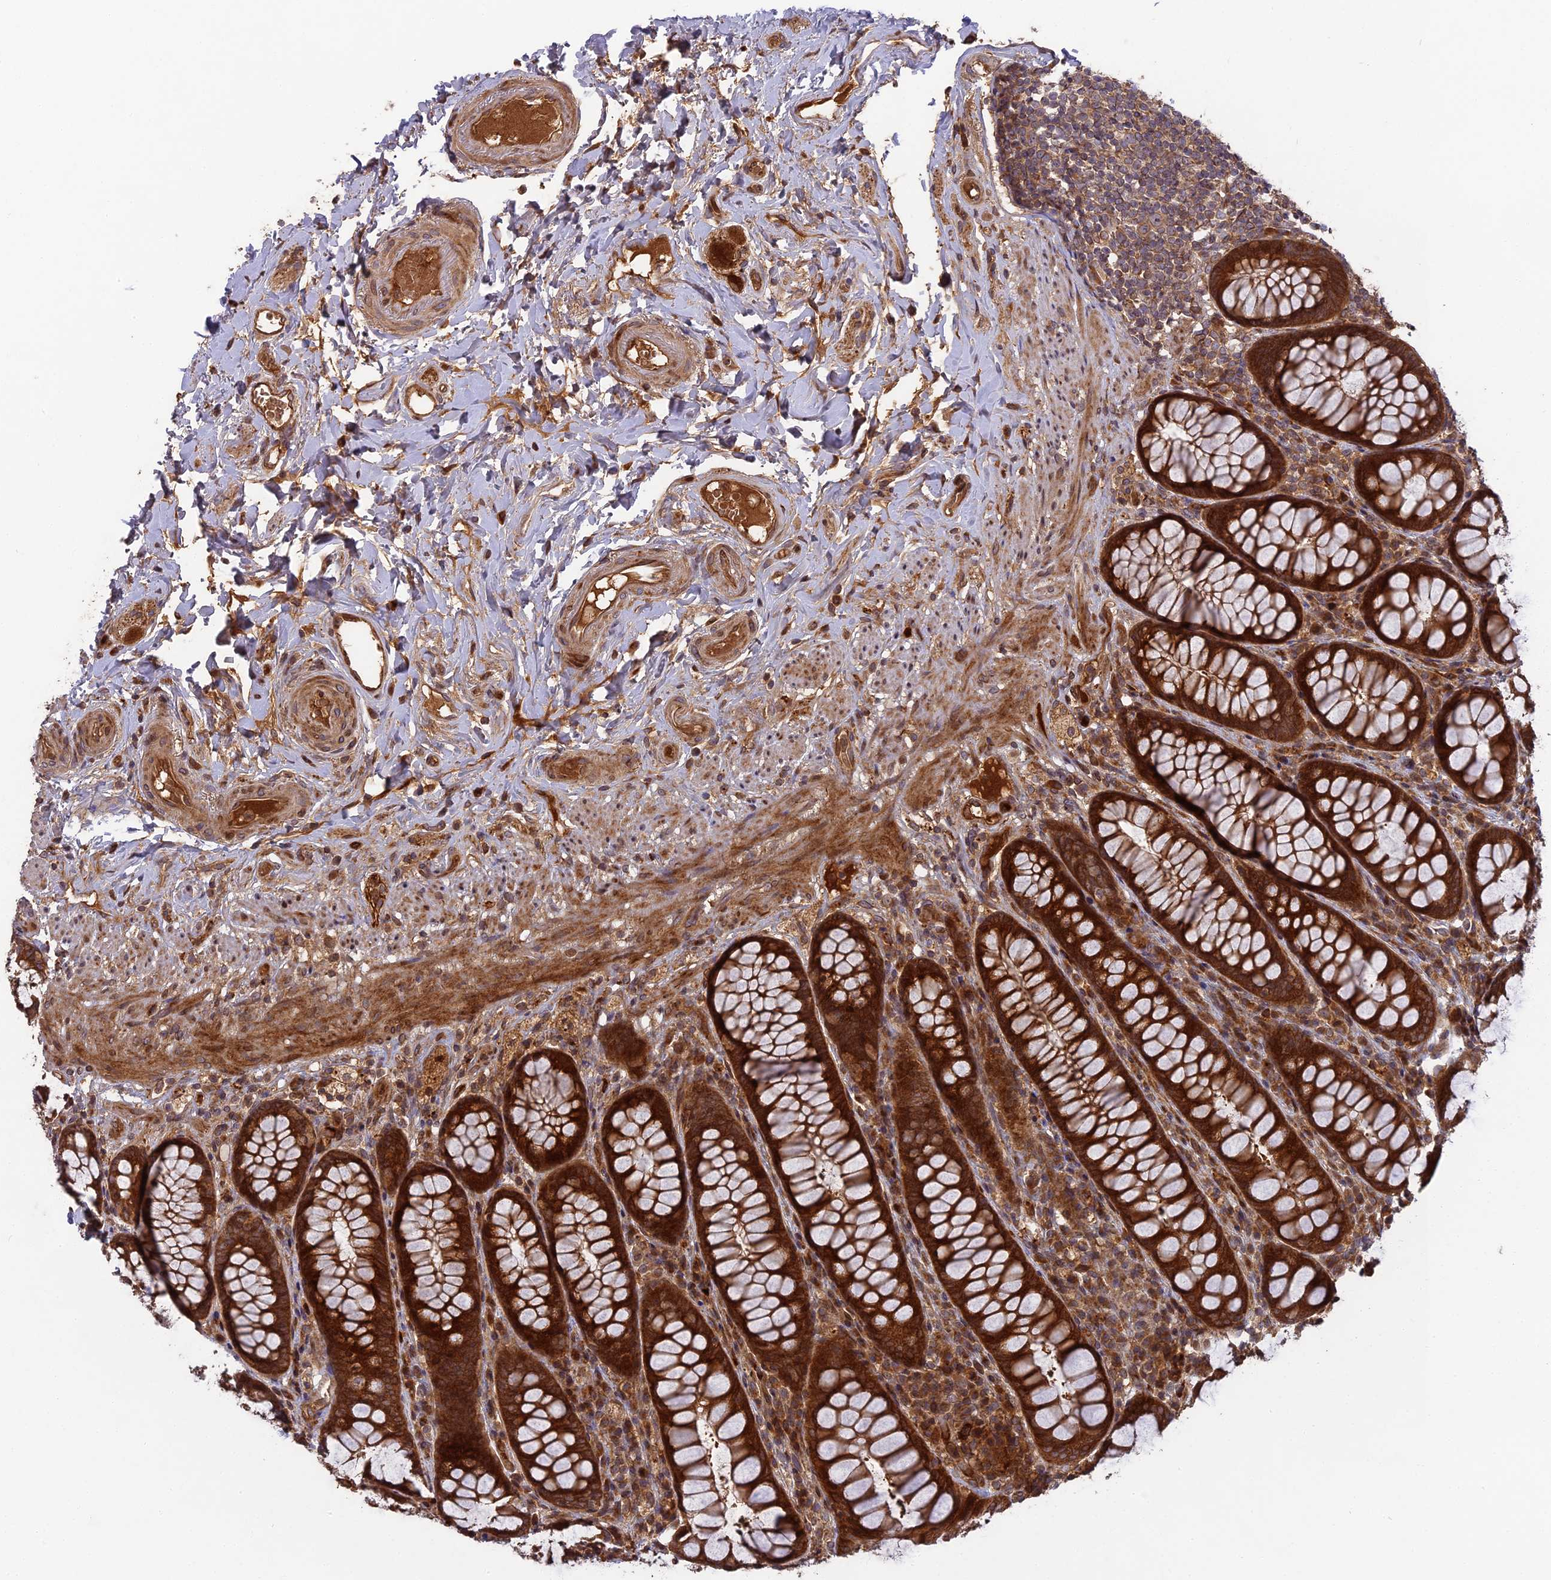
{"staining": {"intensity": "strong", "quantity": ">75%", "location": "cytoplasmic/membranous"}, "tissue": "rectum", "cell_type": "Glandular cells", "image_type": "normal", "snomed": [{"axis": "morphology", "description": "Normal tissue, NOS"}, {"axis": "topography", "description": "Rectum"}], "caption": "DAB (3,3'-diaminobenzidine) immunohistochemical staining of normal rectum shows strong cytoplasmic/membranous protein expression in about >75% of glandular cells.", "gene": "TMUB2", "patient": {"sex": "male", "age": 83}}